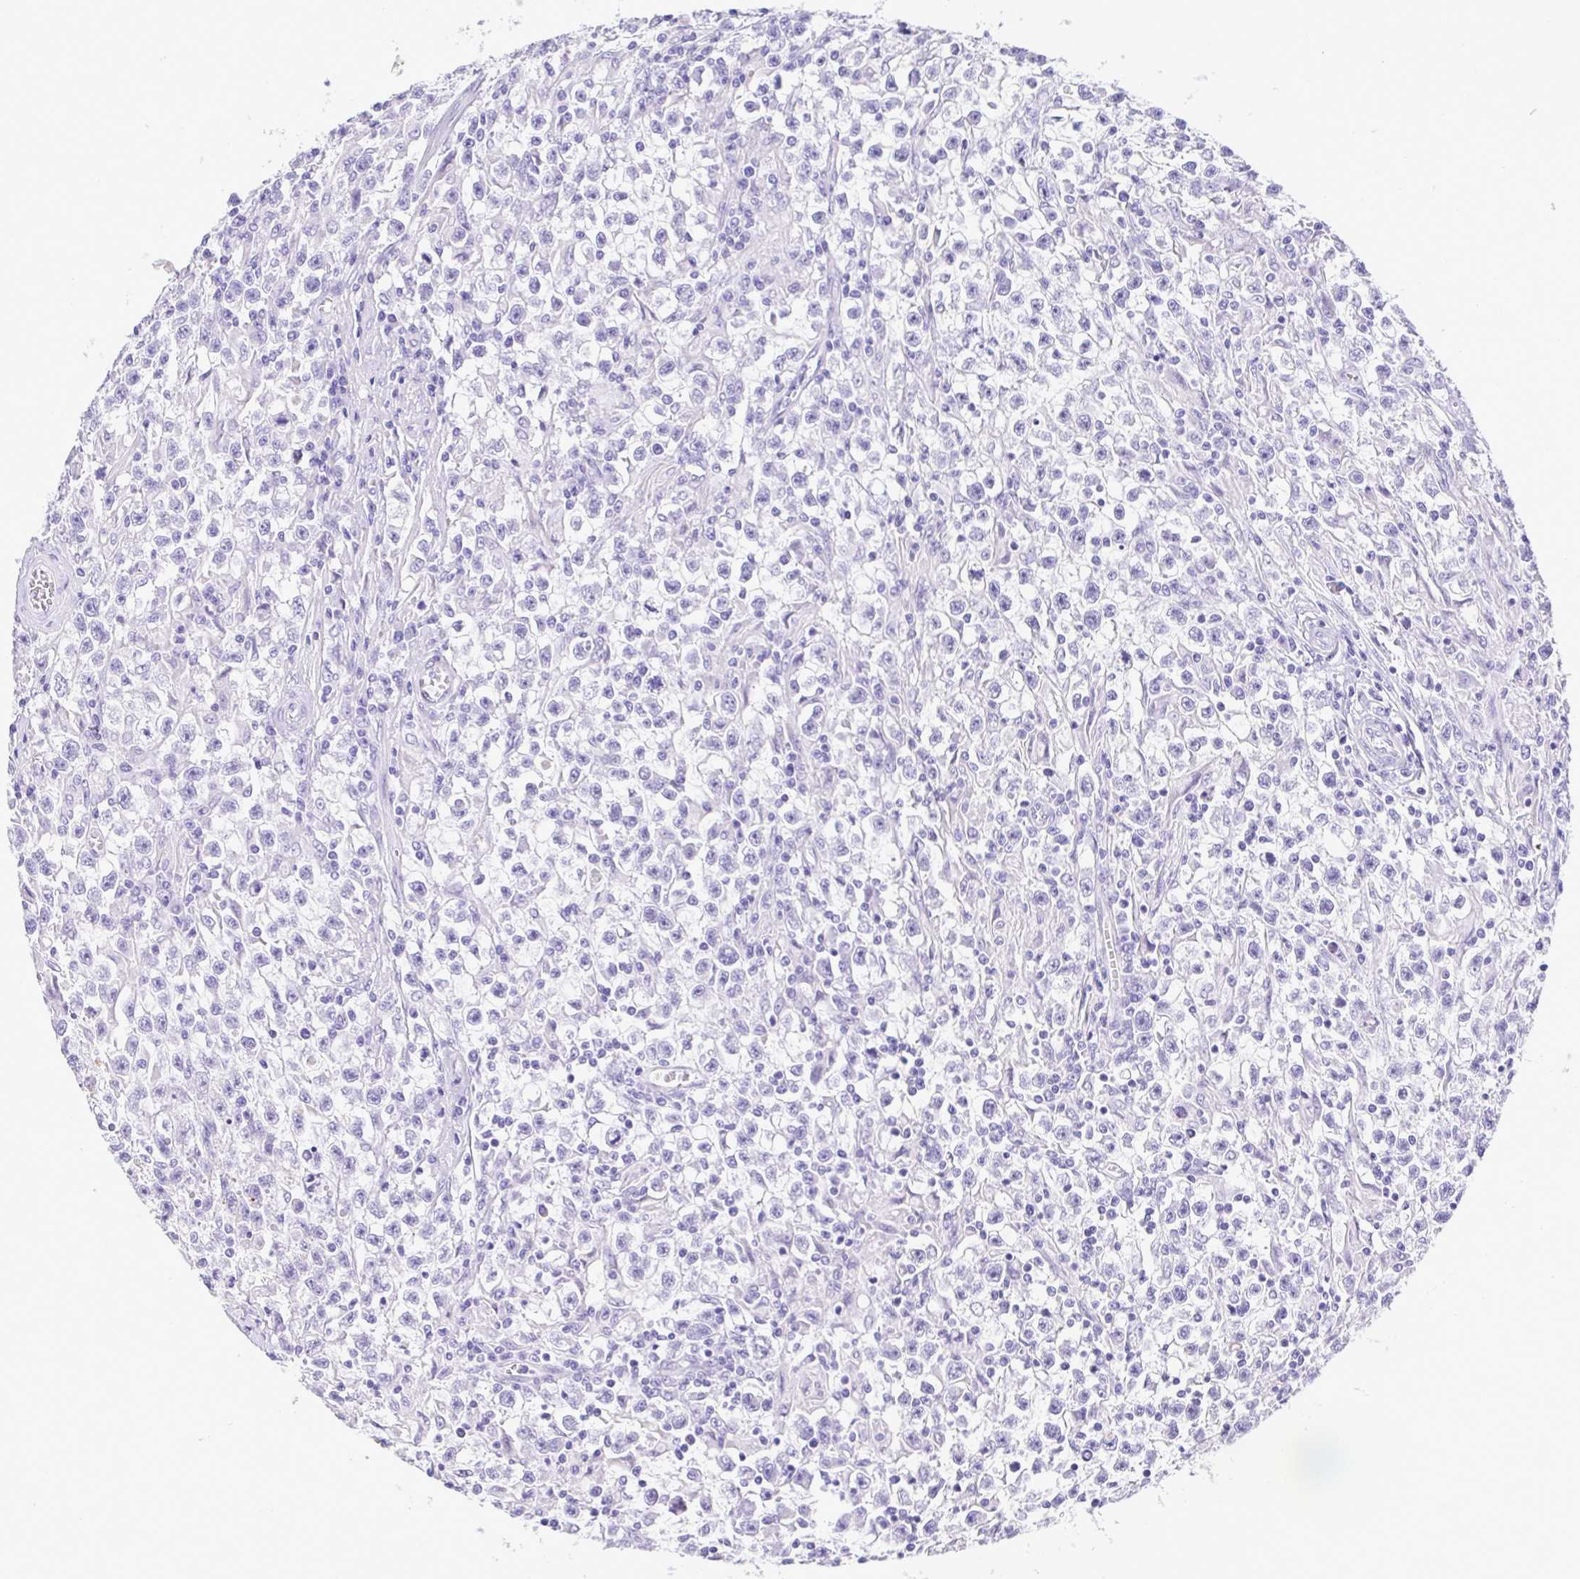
{"staining": {"intensity": "negative", "quantity": "none", "location": "none"}, "tissue": "testis cancer", "cell_type": "Tumor cells", "image_type": "cancer", "snomed": [{"axis": "morphology", "description": "Seminoma, NOS"}, {"axis": "topography", "description": "Testis"}], "caption": "The photomicrograph shows no staining of tumor cells in testis cancer.", "gene": "OVGP1", "patient": {"sex": "male", "age": 31}}